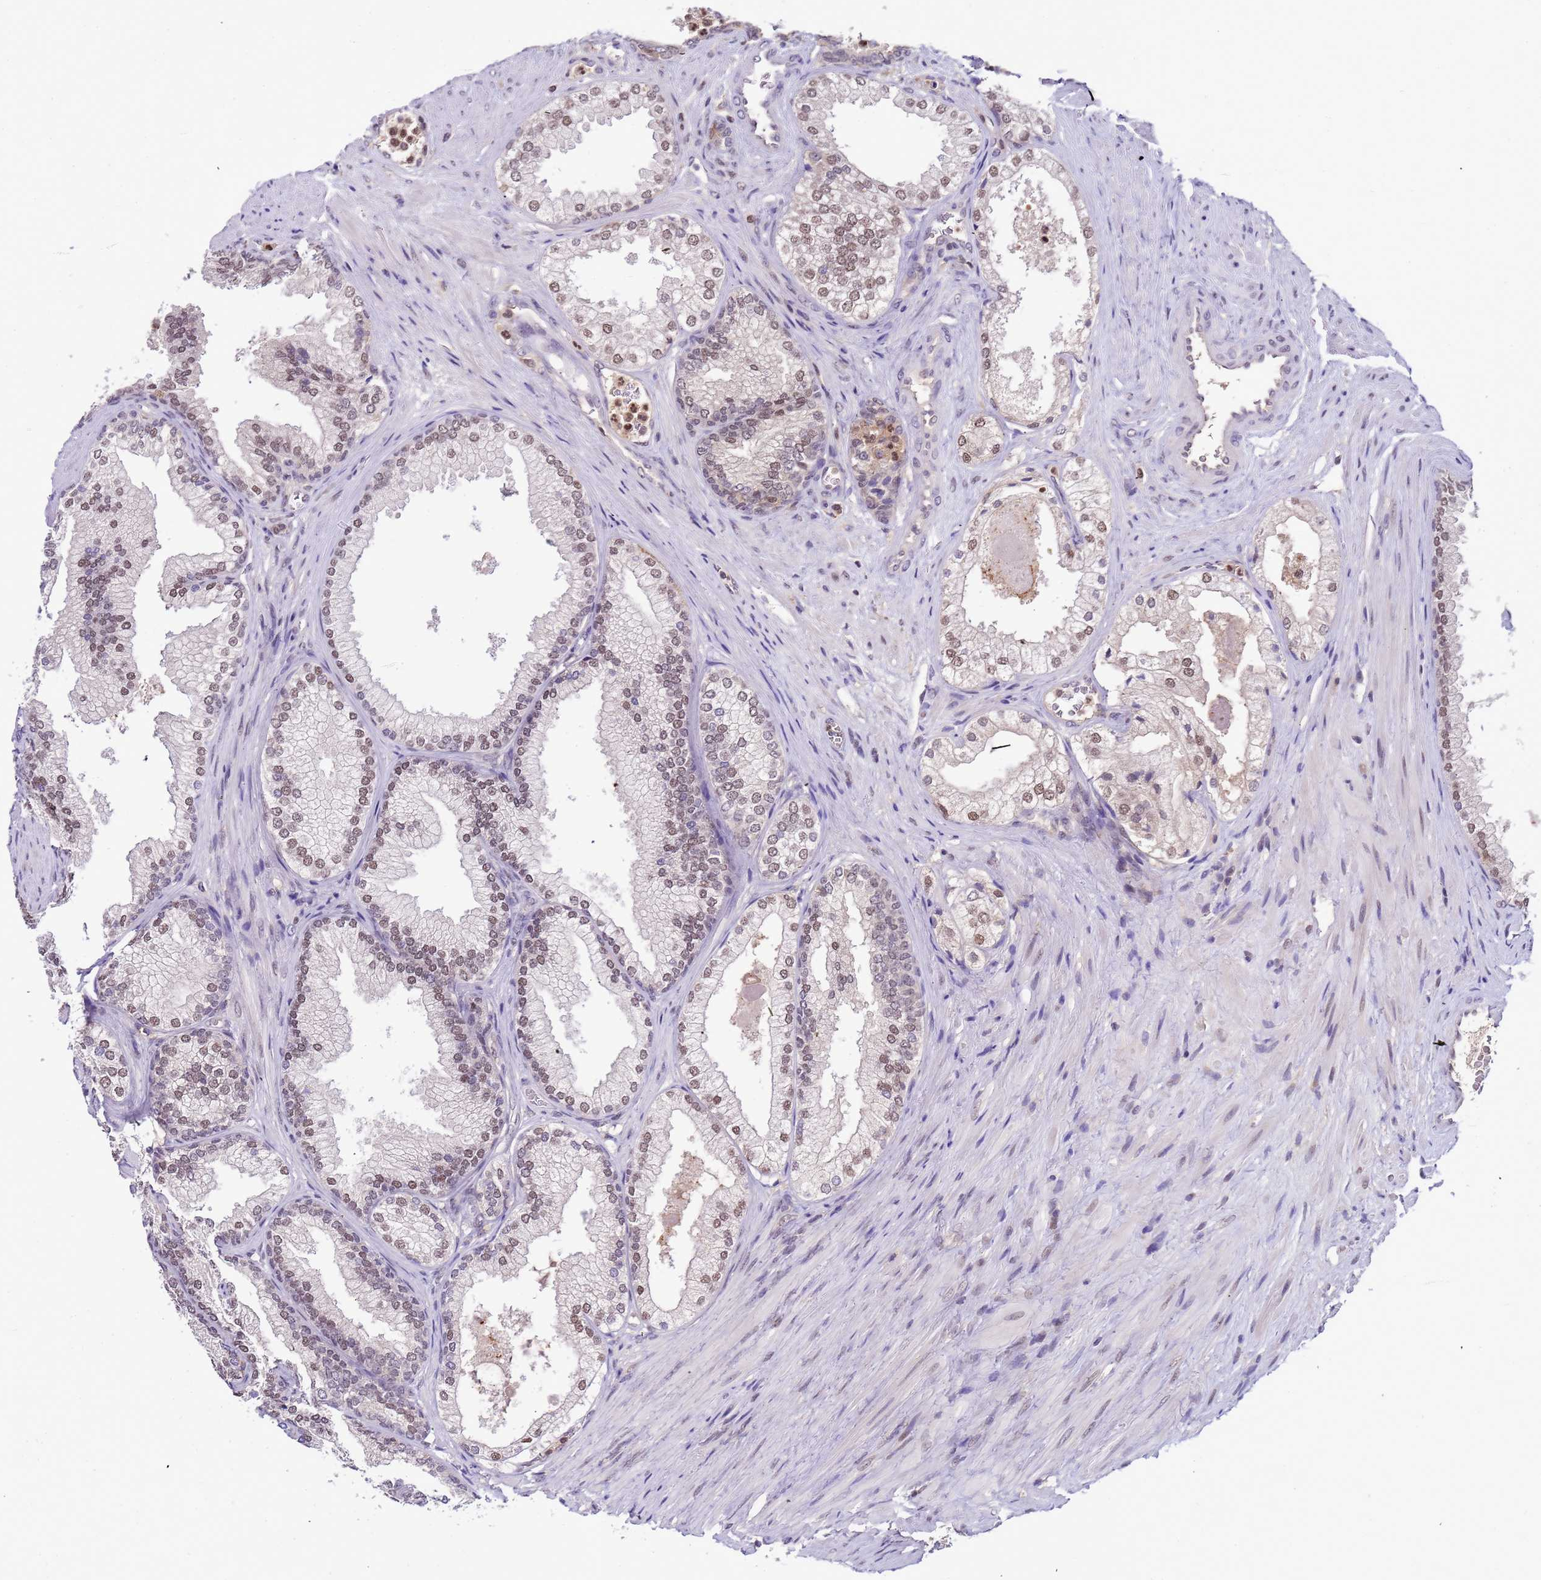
{"staining": {"intensity": "moderate", "quantity": ">75%", "location": "nuclear"}, "tissue": "prostate", "cell_type": "Glandular cells", "image_type": "normal", "snomed": [{"axis": "morphology", "description": "Normal tissue, NOS"}, {"axis": "topography", "description": "Prostate"}], "caption": "High-power microscopy captured an immunohistochemistry histopathology image of normal prostate, revealing moderate nuclear staining in approximately >75% of glandular cells. (DAB (3,3'-diaminobenzidine) IHC with brightfield microscopy, high magnification).", "gene": "CD53", "patient": {"sex": "male", "age": 76}}